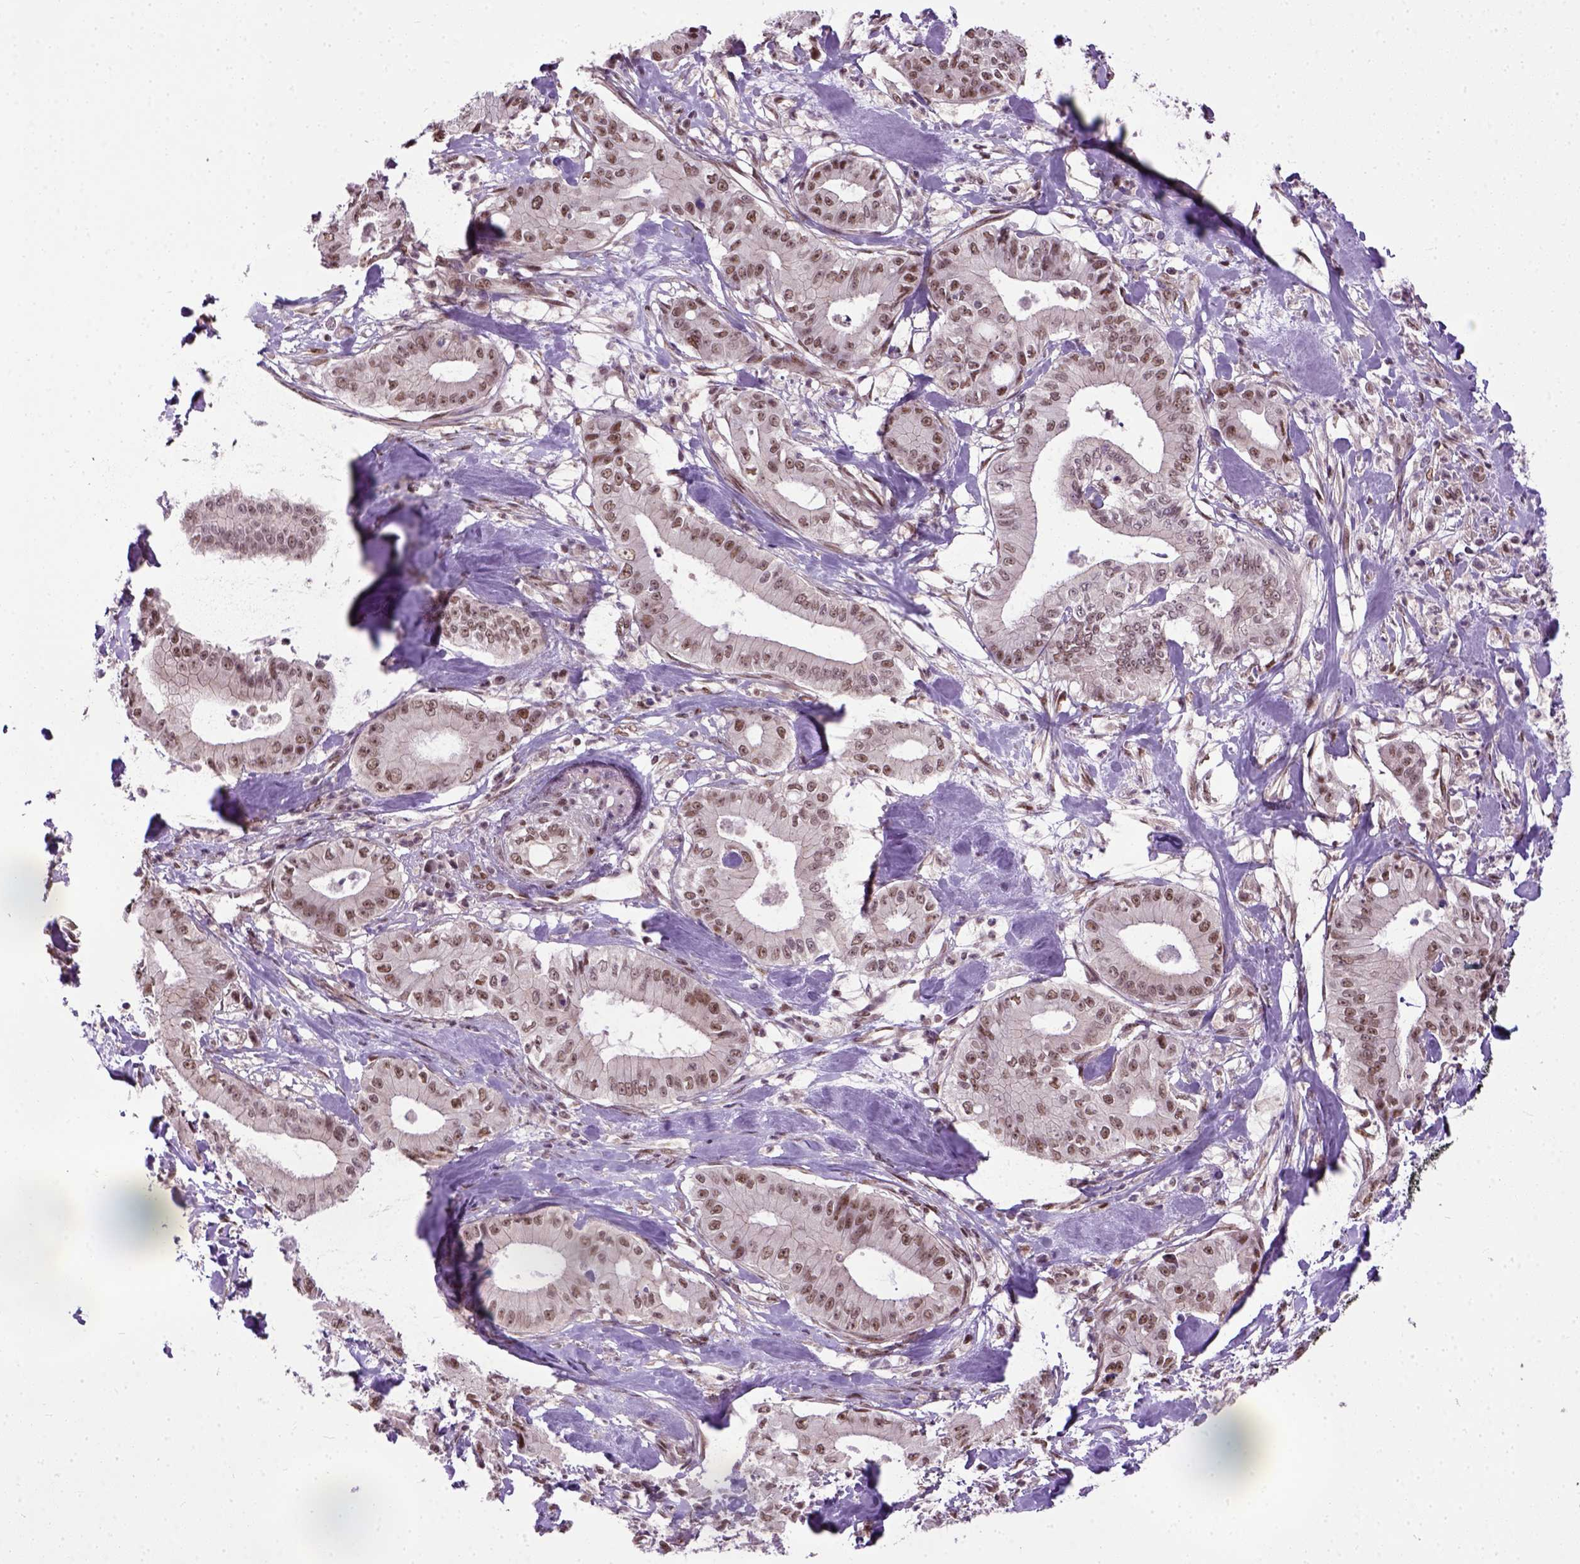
{"staining": {"intensity": "moderate", "quantity": ">75%", "location": "nuclear"}, "tissue": "pancreatic cancer", "cell_type": "Tumor cells", "image_type": "cancer", "snomed": [{"axis": "morphology", "description": "Adenocarcinoma, NOS"}, {"axis": "topography", "description": "Pancreas"}], "caption": "Pancreatic cancer (adenocarcinoma) tissue exhibits moderate nuclear positivity in approximately >75% of tumor cells, visualized by immunohistochemistry.", "gene": "UBA3", "patient": {"sex": "male", "age": 71}}